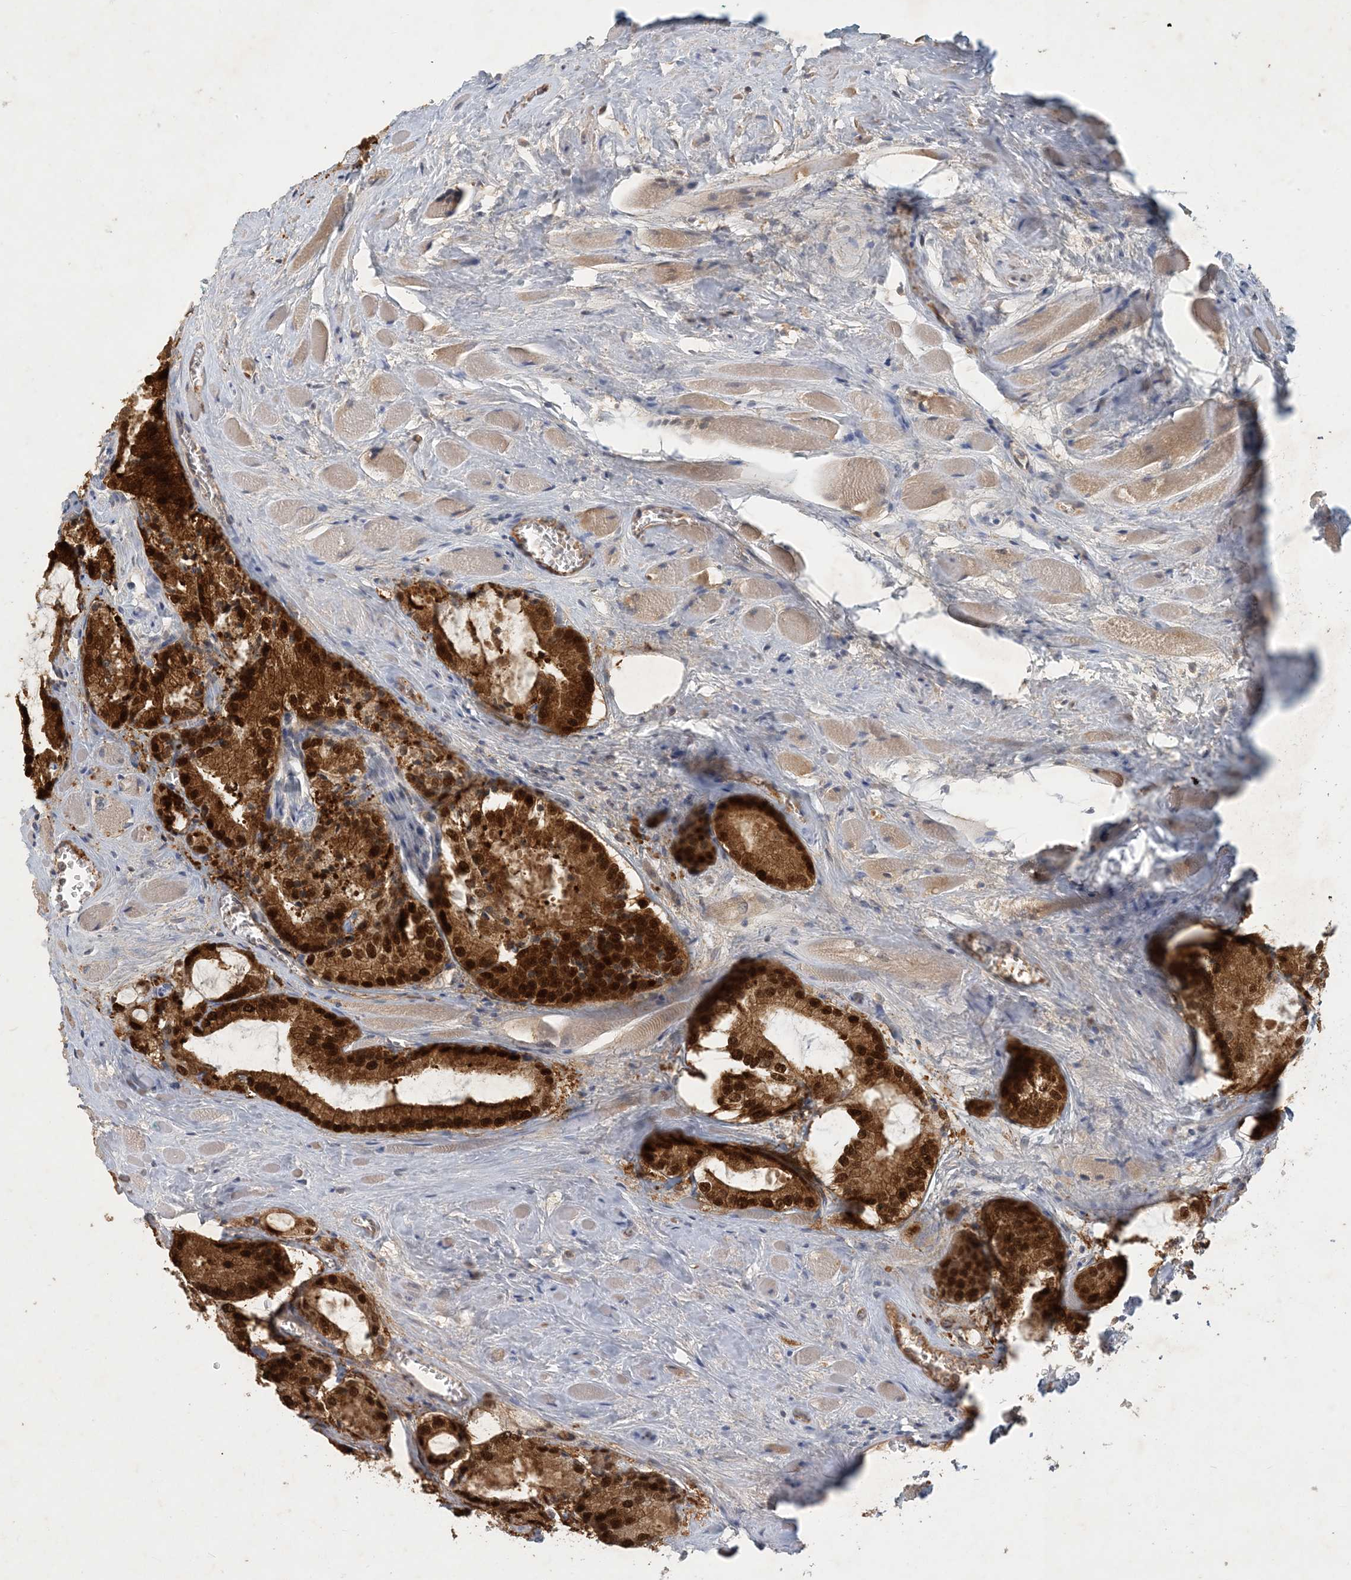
{"staining": {"intensity": "strong", "quantity": ">75%", "location": "cytoplasmic/membranous,nuclear"}, "tissue": "prostate cancer", "cell_type": "Tumor cells", "image_type": "cancer", "snomed": [{"axis": "morphology", "description": "Adenocarcinoma, Low grade"}, {"axis": "topography", "description": "Prostate"}], "caption": "An IHC histopathology image of tumor tissue is shown. Protein staining in brown shows strong cytoplasmic/membranous and nuclear positivity in prostate adenocarcinoma (low-grade) within tumor cells.", "gene": "ZBTB3", "patient": {"sex": "male", "age": 67}}